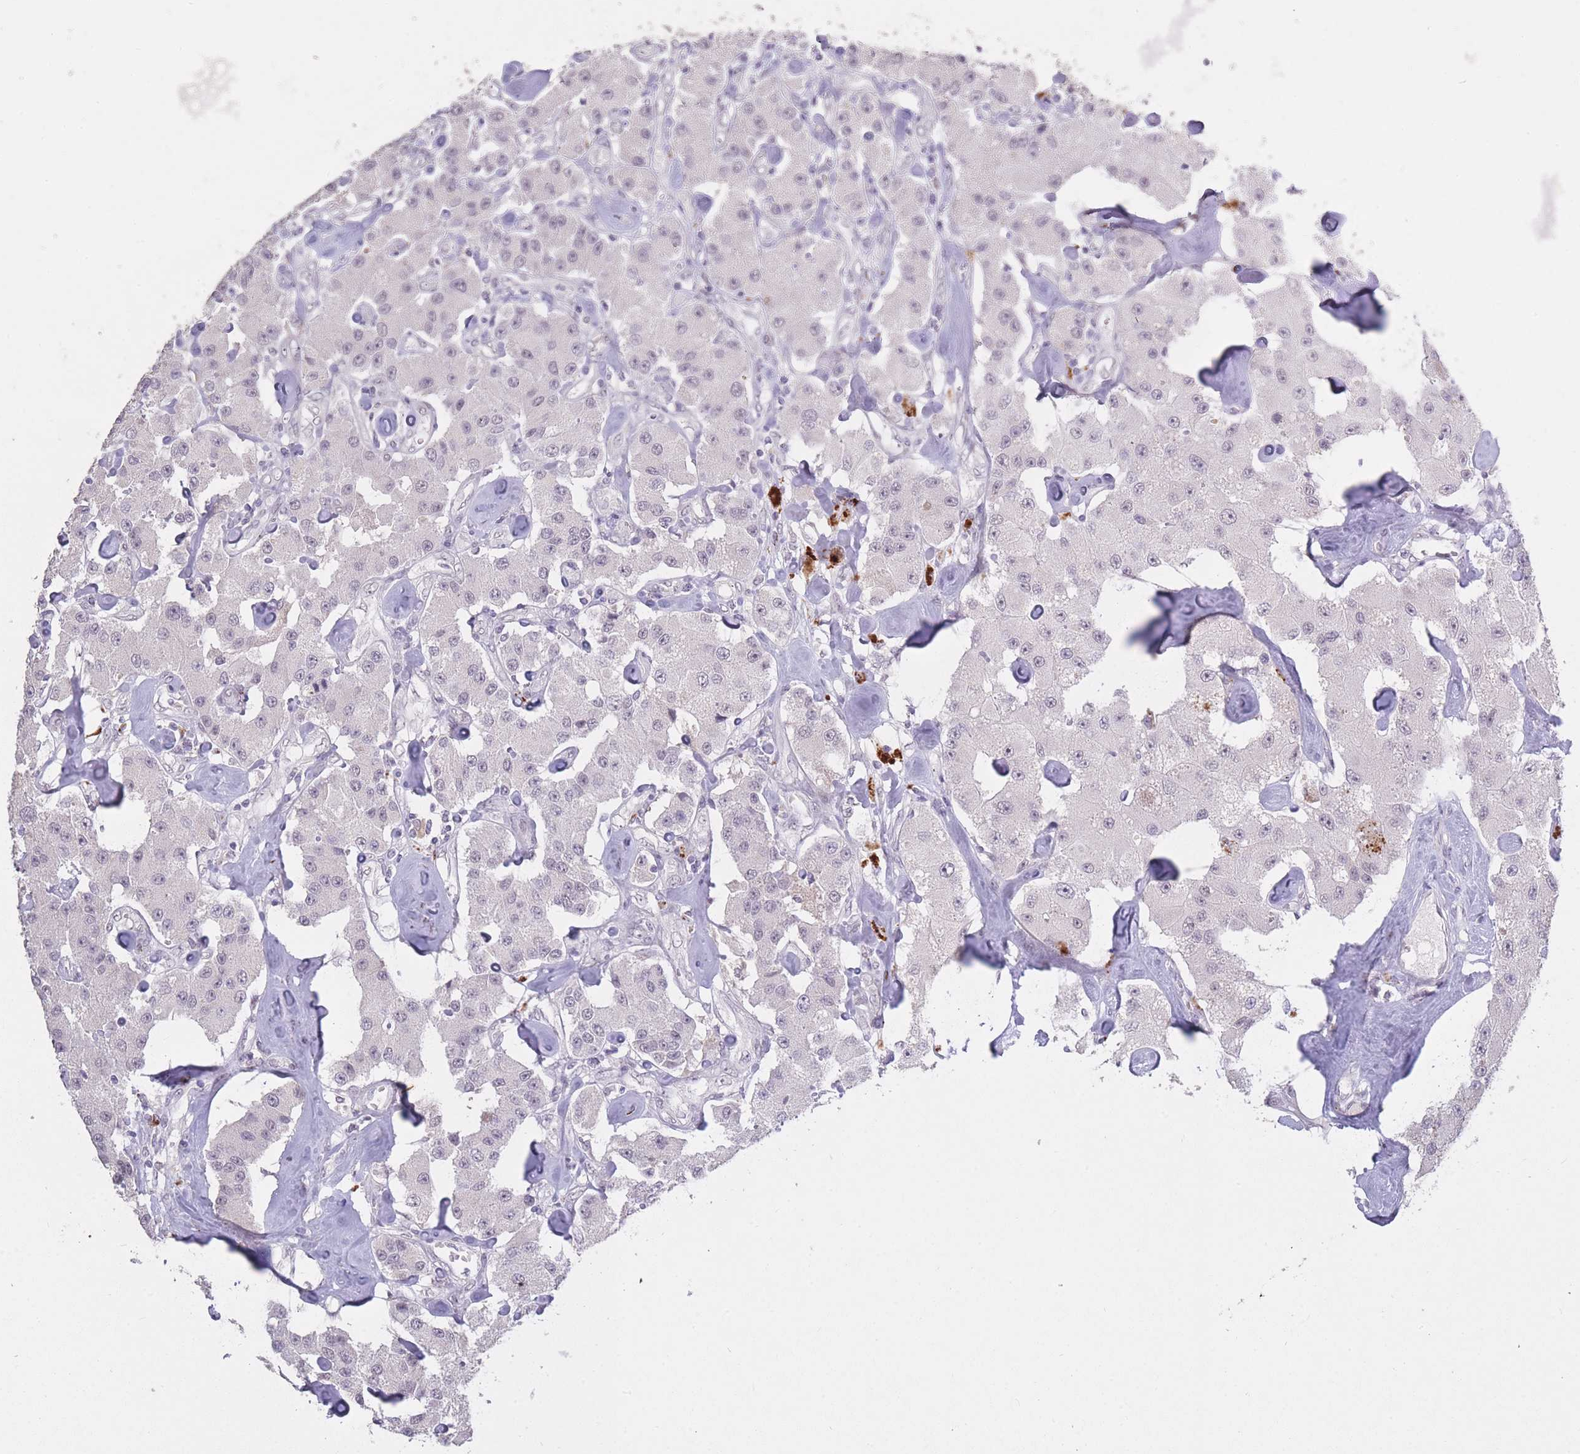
{"staining": {"intensity": "negative", "quantity": "none", "location": "none"}, "tissue": "carcinoid", "cell_type": "Tumor cells", "image_type": "cancer", "snomed": [{"axis": "morphology", "description": "Carcinoid, malignant, NOS"}, {"axis": "topography", "description": "Pancreas"}], "caption": "An immunohistochemistry (IHC) image of malignant carcinoid is shown. There is no staining in tumor cells of malignant carcinoid.", "gene": "HNRNPUL1", "patient": {"sex": "male", "age": 41}}